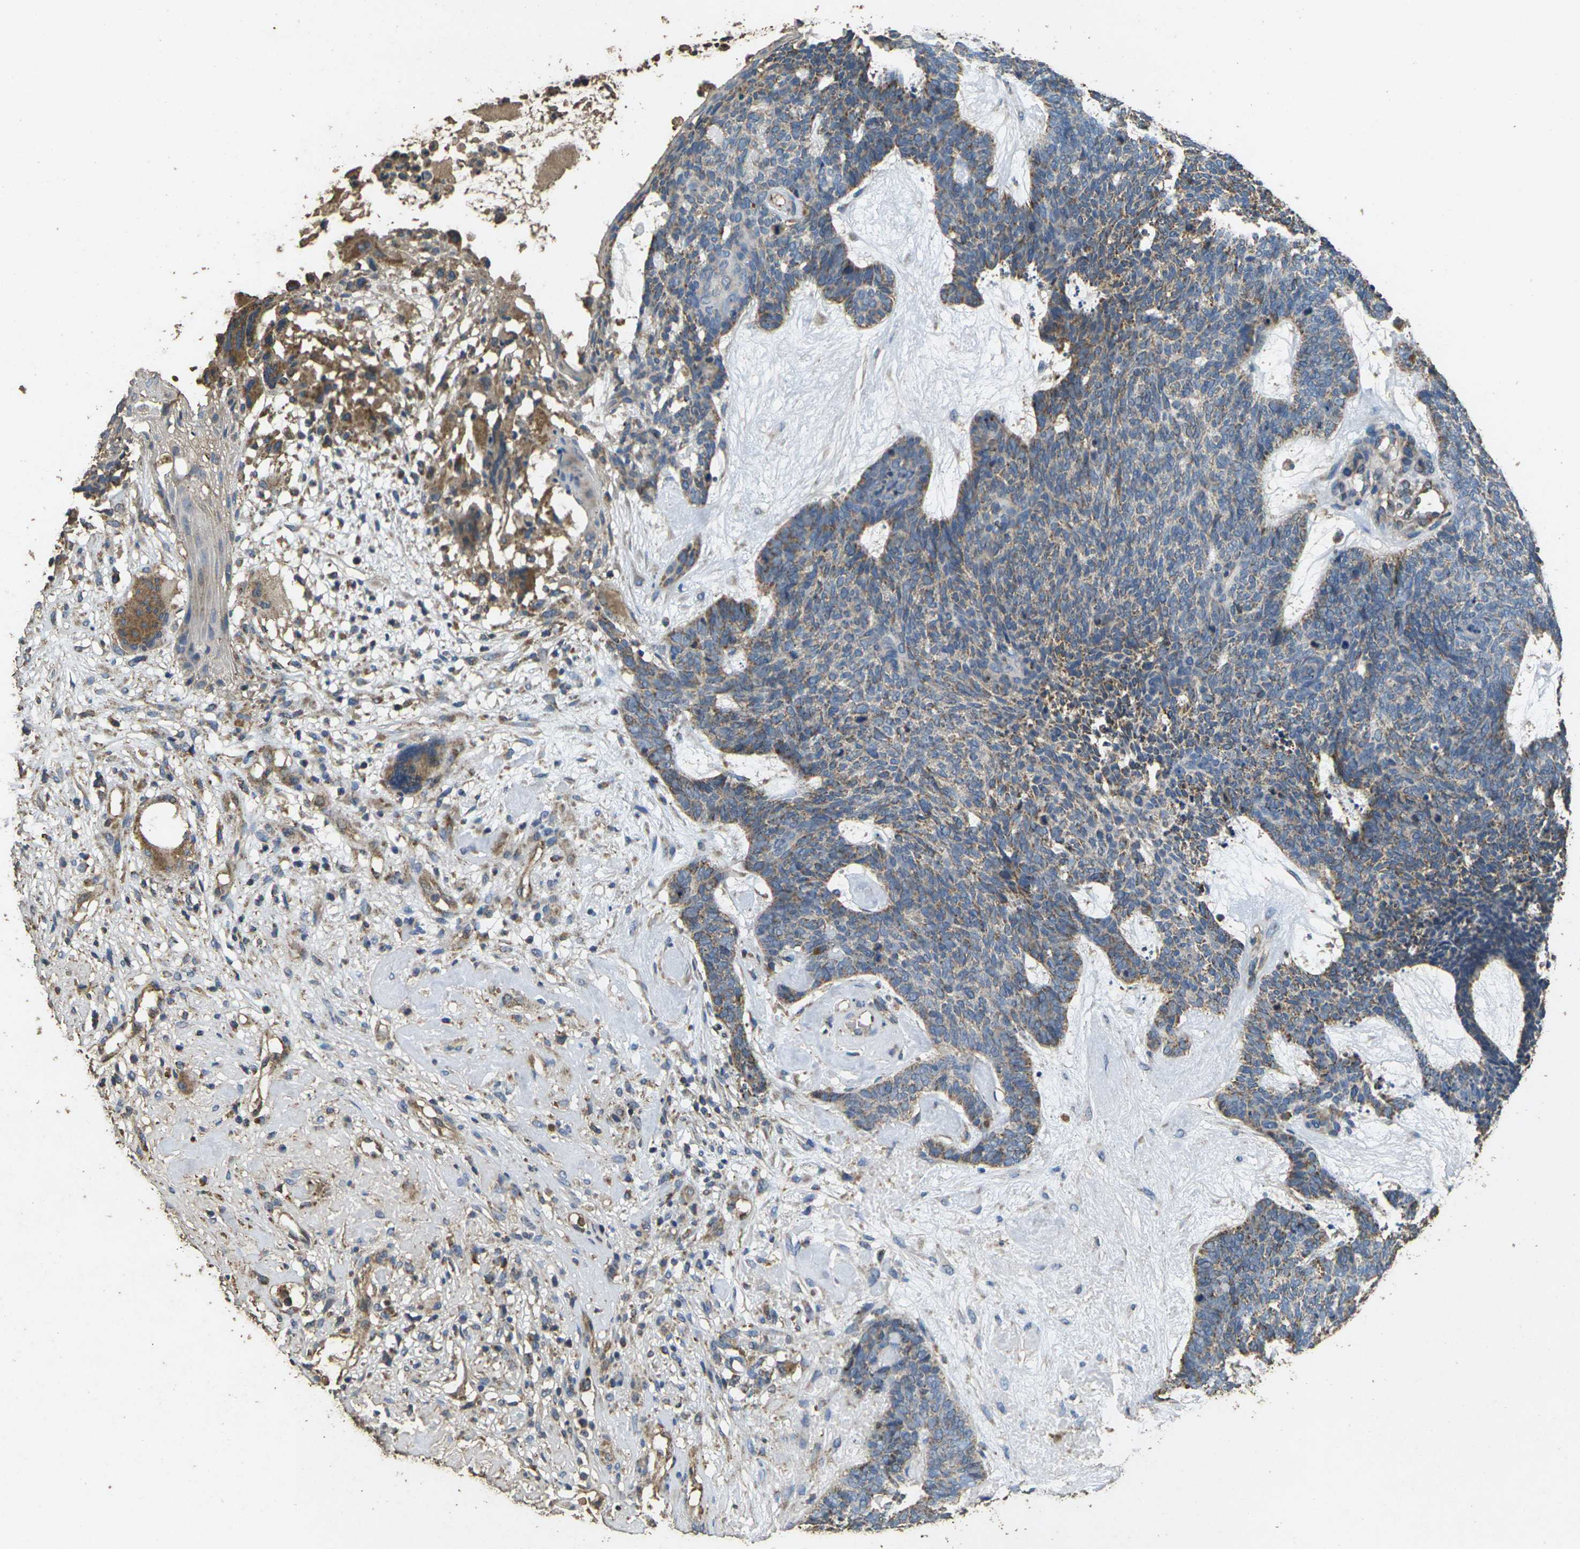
{"staining": {"intensity": "weak", "quantity": ">75%", "location": "cytoplasmic/membranous"}, "tissue": "skin cancer", "cell_type": "Tumor cells", "image_type": "cancer", "snomed": [{"axis": "morphology", "description": "Basal cell carcinoma"}, {"axis": "topography", "description": "Skin"}], "caption": "Immunohistochemical staining of skin basal cell carcinoma exhibits weak cytoplasmic/membranous protein positivity in about >75% of tumor cells.", "gene": "MAPK11", "patient": {"sex": "female", "age": 84}}